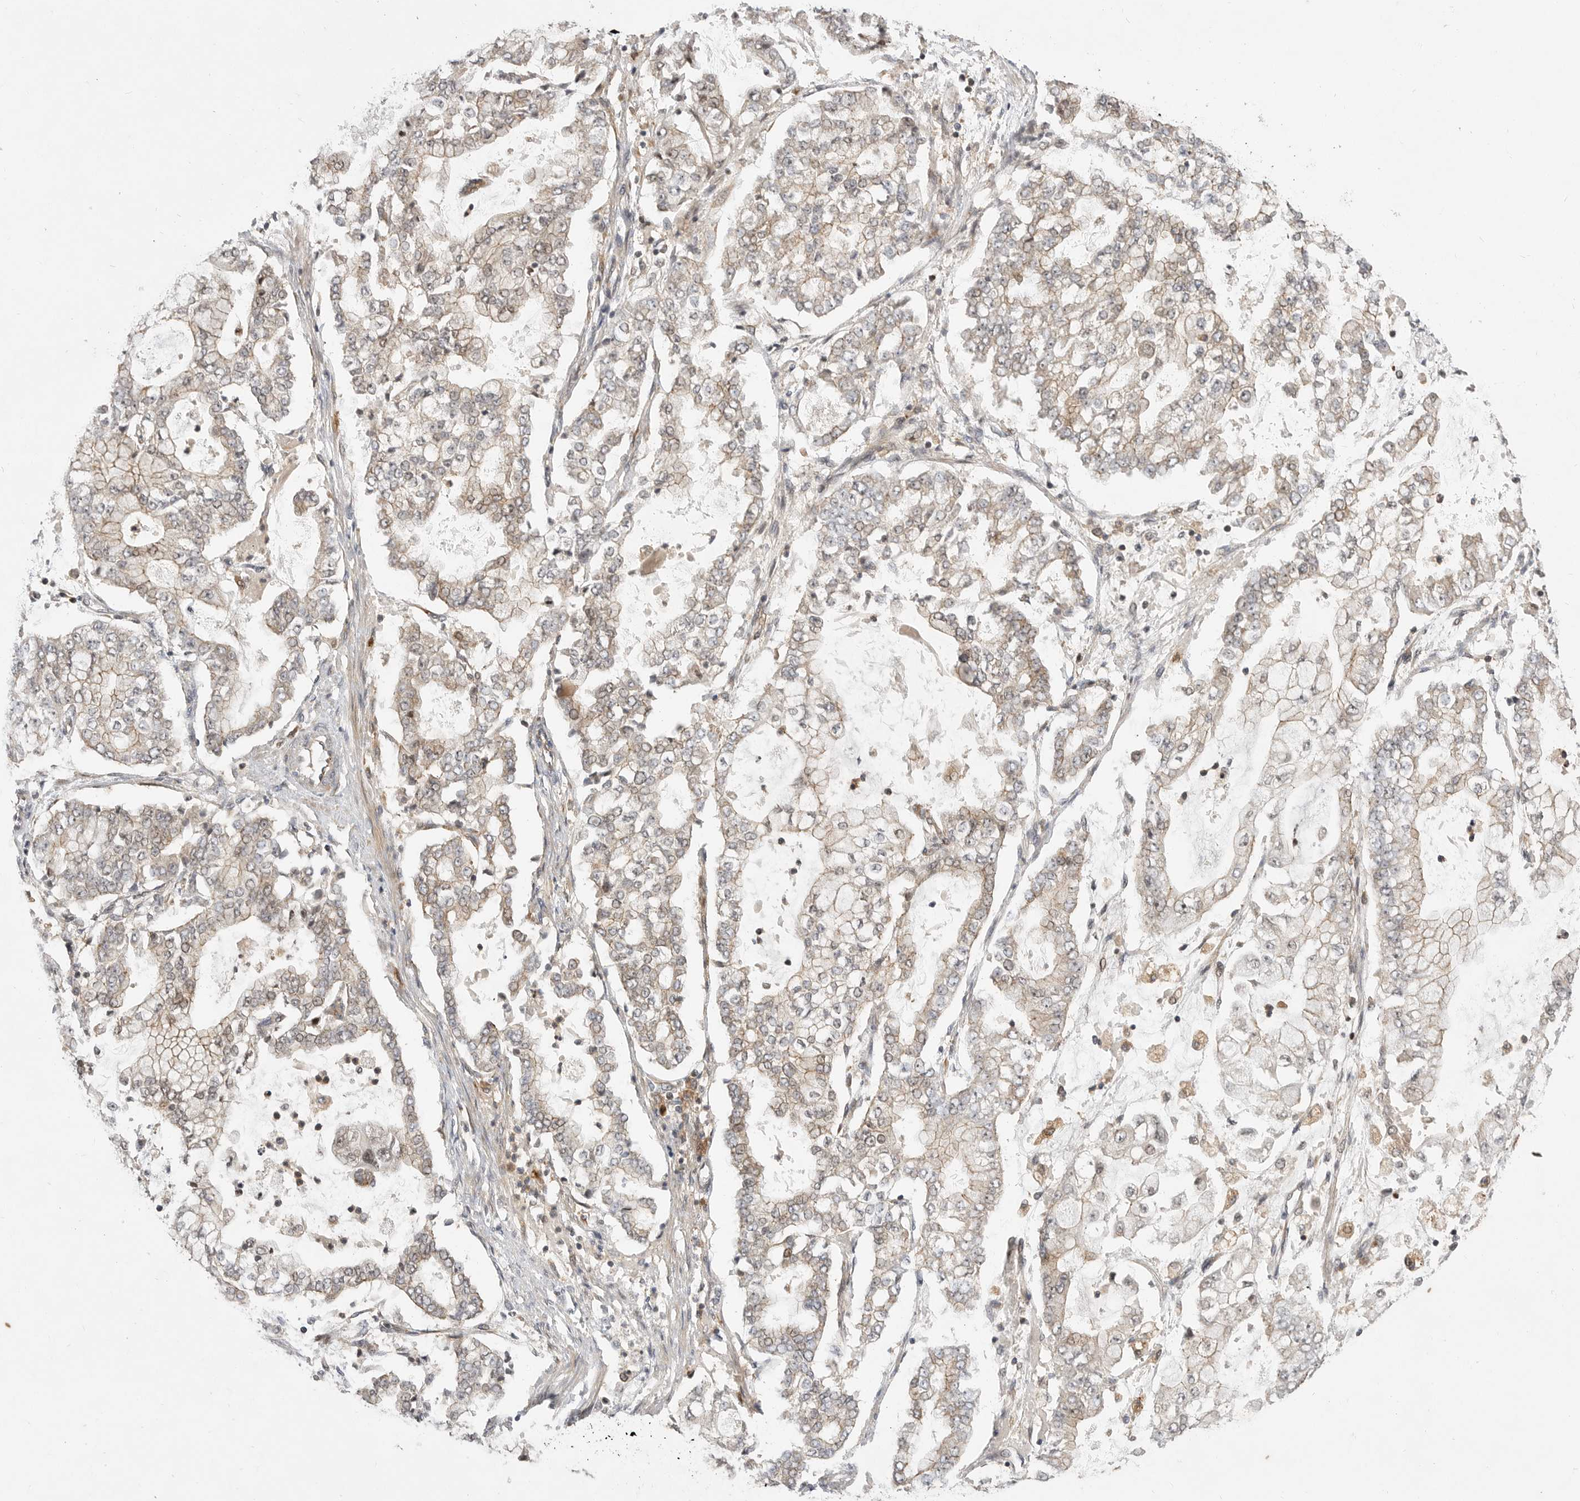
{"staining": {"intensity": "weak", "quantity": "25%-75%", "location": "cytoplasmic/membranous"}, "tissue": "stomach cancer", "cell_type": "Tumor cells", "image_type": "cancer", "snomed": [{"axis": "morphology", "description": "Adenocarcinoma, NOS"}, {"axis": "topography", "description": "Stomach"}], "caption": "An immunohistochemistry image of tumor tissue is shown. Protein staining in brown labels weak cytoplasmic/membranous positivity in stomach cancer (adenocarcinoma) within tumor cells. The staining is performed using DAB (3,3'-diaminobenzidine) brown chromogen to label protein expression. The nuclei are counter-stained blue using hematoxylin.", "gene": "CSNK1G3", "patient": {"sex": "male", "age": 76}}